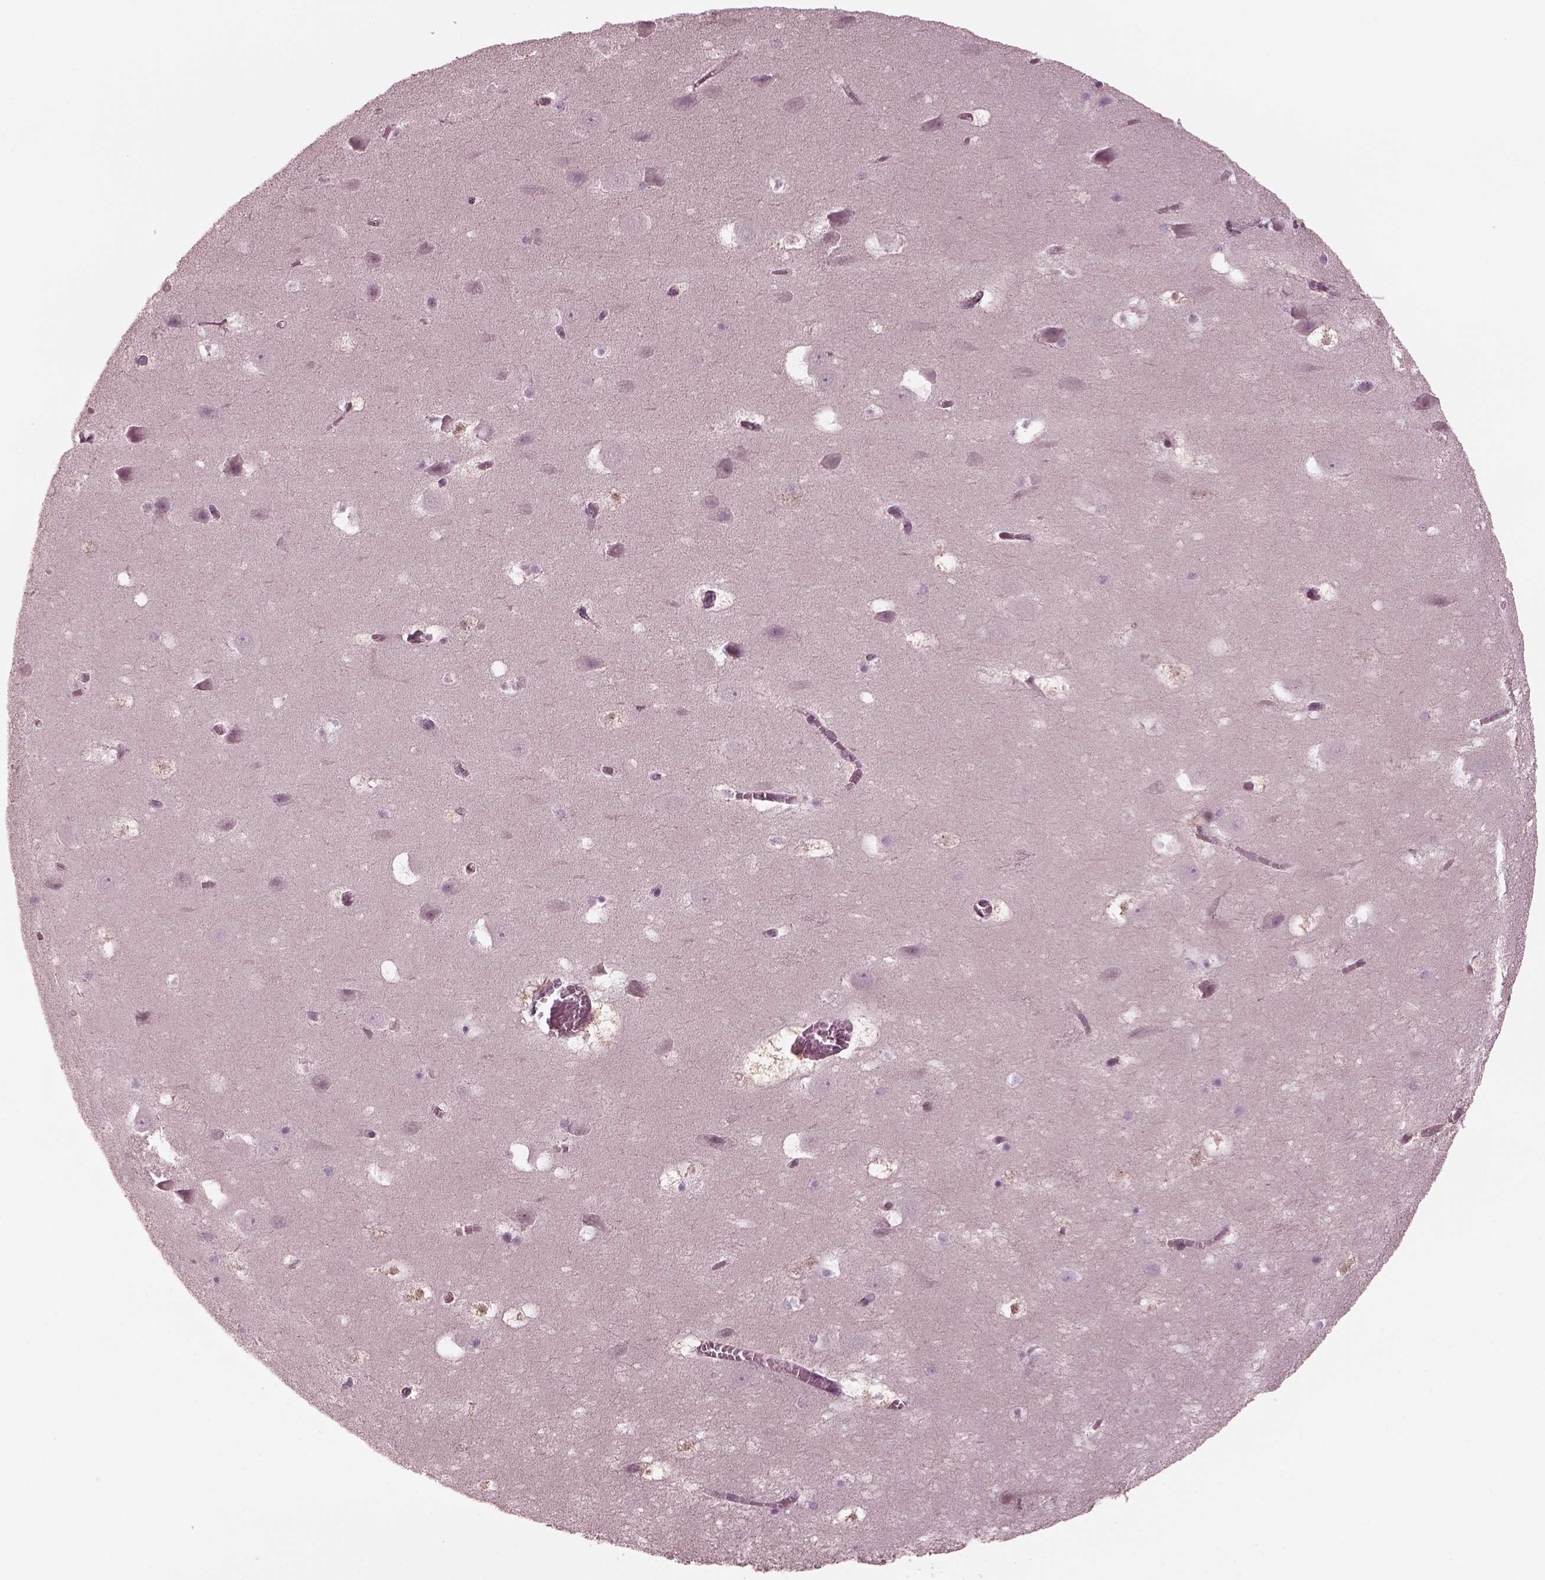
{"staining": {"intensity": "negative", "quantity": "none", "location": "none"}, "tissue": "hippocampus", "cell_type": "Glial cells", "image_type": "normal", "snomed": [{"axis": "morphology", "description": "Normal tissue, NOS"}, {"axis": "topography", "description": "Hippocampus"}], "caption": "Immunohistochemistry histopathology image of benign hippocampus stained for a protein (brown), which displays no expression in glial cells.", "gene": "SAXO1", "patient": {"sex": "male", "age": 45}}